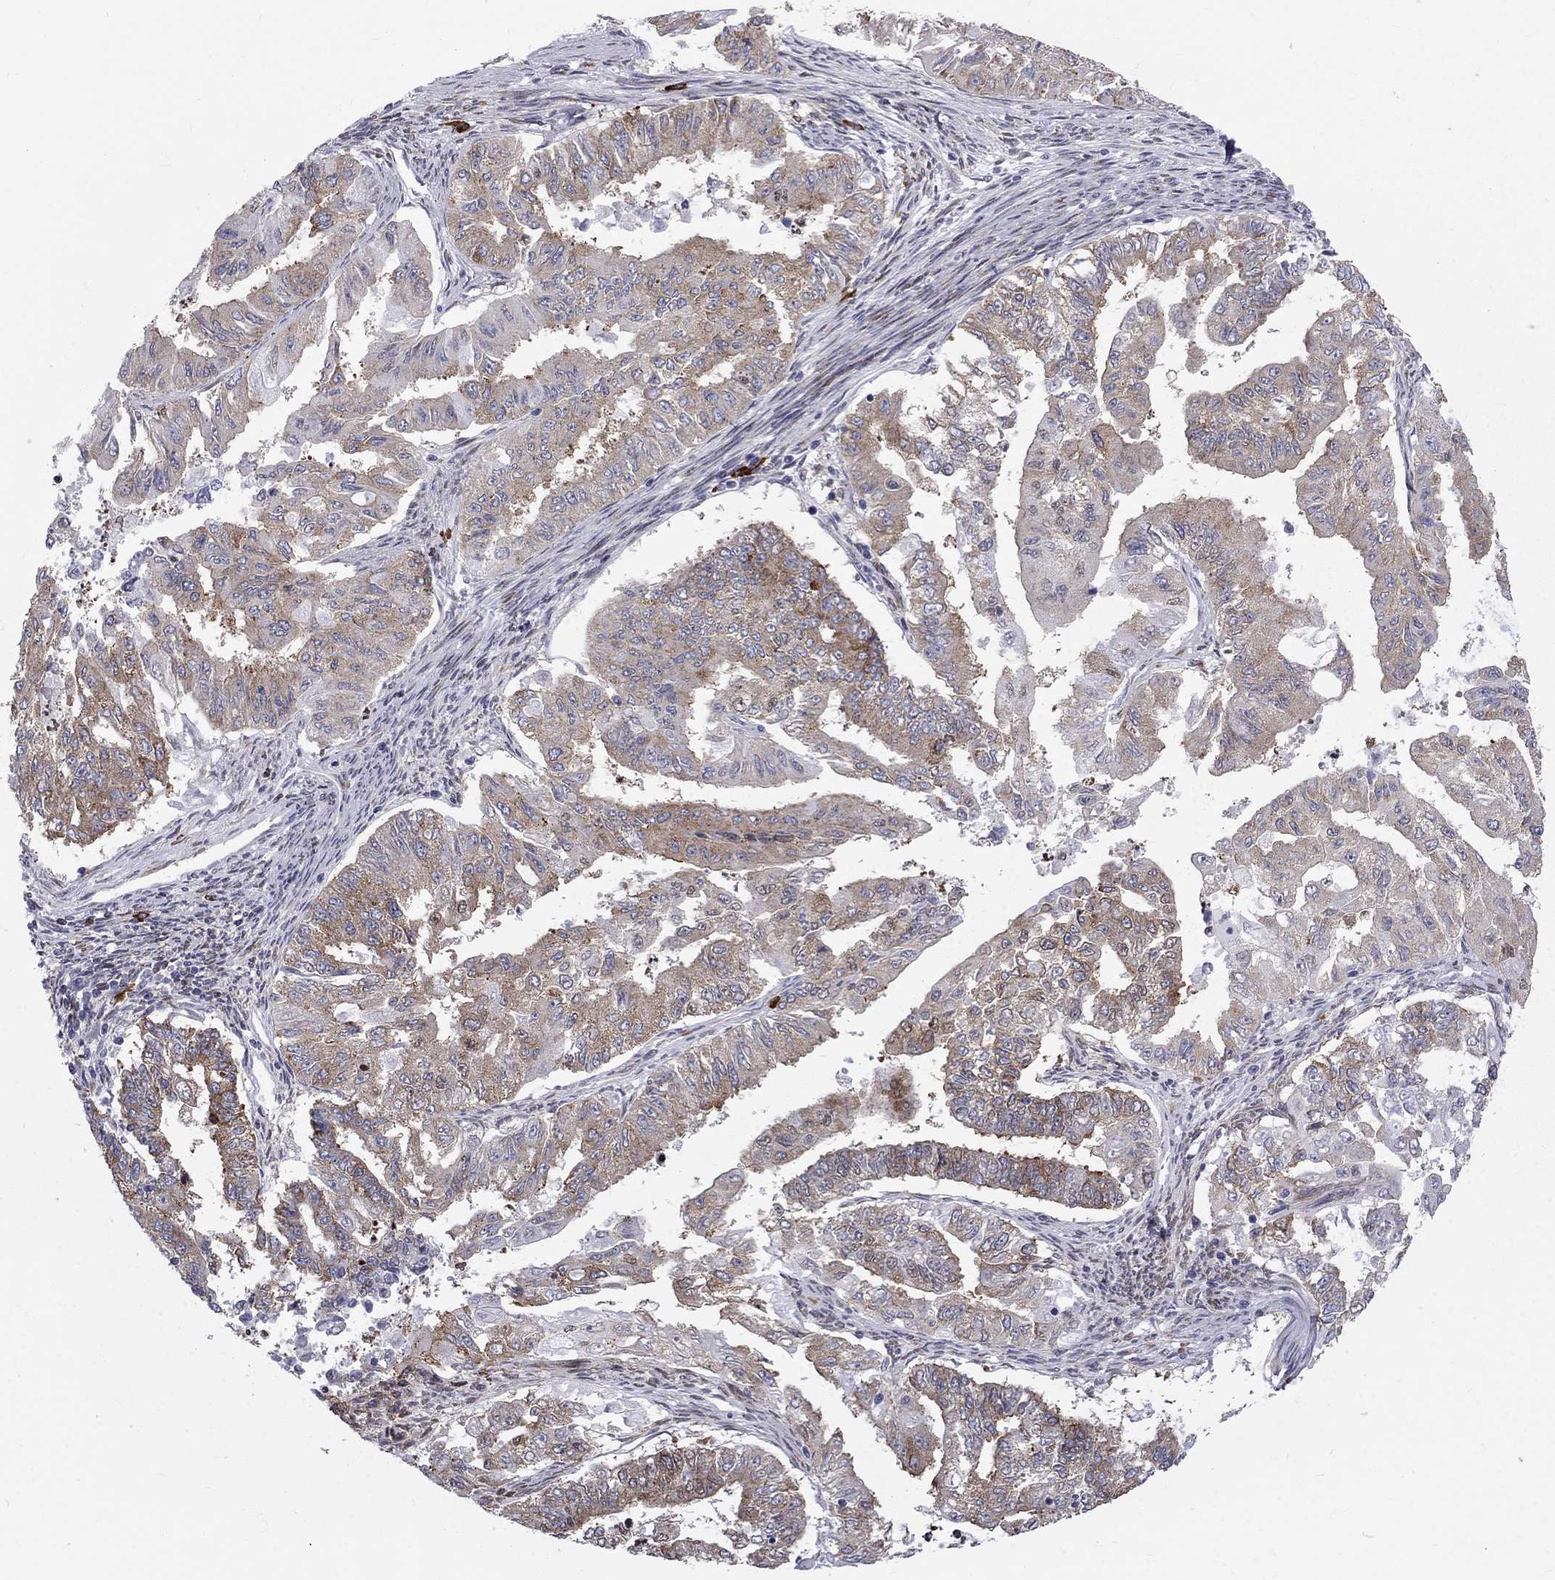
{"staining": {"intensity": "weak", "quantity": ">75%", "location": "cytoplasmic/membranous"}, "tissue": "endometrial cancer", "cell_type": "Tumor cells", "image_type": "cancer", "snomed": [{"axis": "morphology", "description": "Adenocarcinoma, NOS"}, {"axis": "topography", "description": "Uterus"}], "caption": "The histopathology image demonstrates staining of endometrial cancer, revealing weak cytoplasmic/membranous protein staining (brown color) within tumor cells. The staining was performed using DAB (3,3'-diaminobenzidine) to visualize the protein expression in brown, while the nuclei were stained in blue with hematoxylin (Magnification: 20x).", "gene": "PABPC4", "patient": {"sex": "female", "age": 59}}